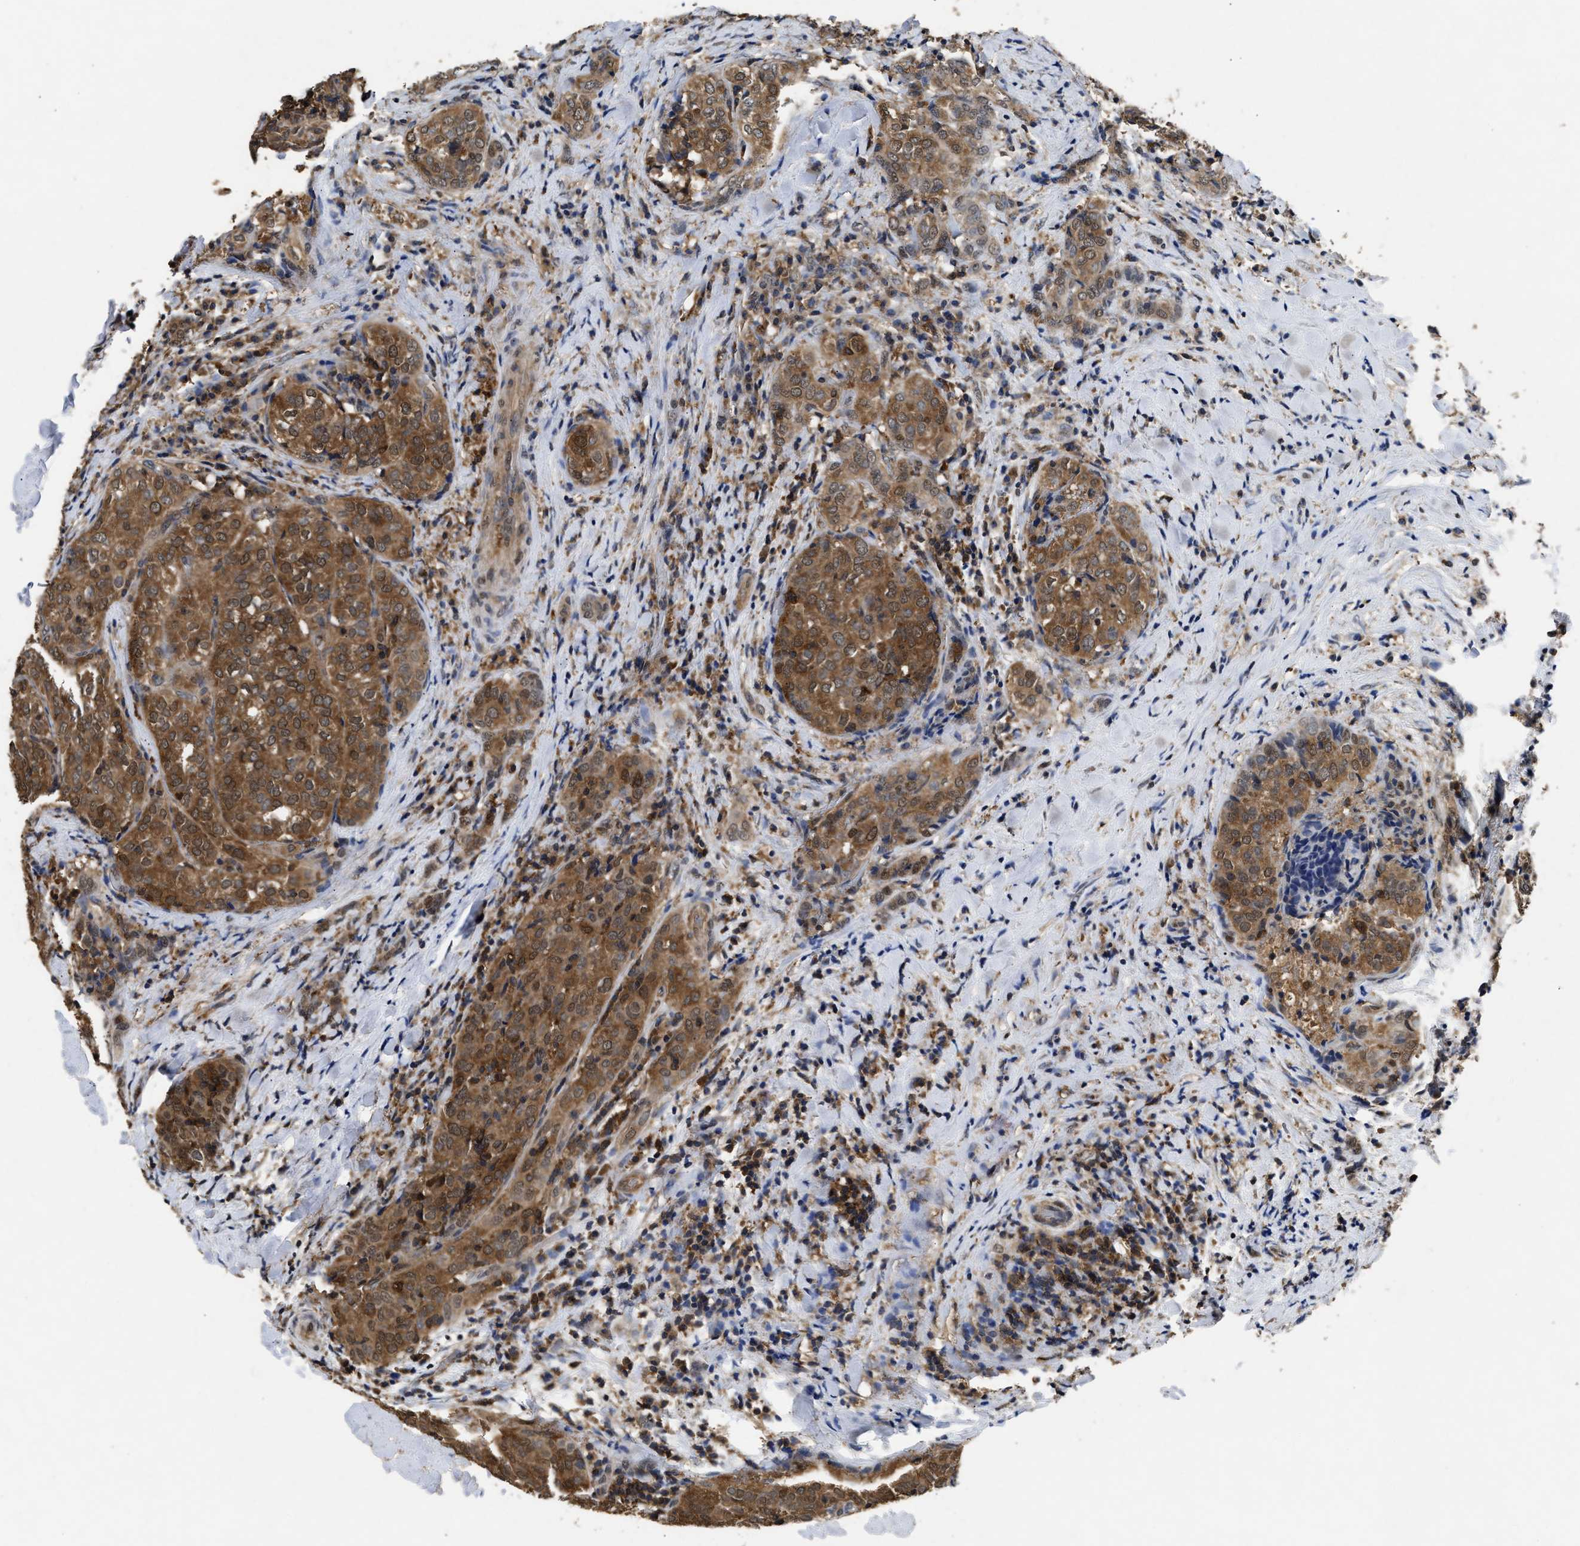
{"staining": {"intensity": "moderate", "quantity": ">75%", "location": "cytoplasmic/membranous"}, "tissue": "thyroid cancer", "cell_type": "Tumor cells", "image_type": "cancer", "snomed": [{"axis": "morphology", "description": "Normal tissue, NOS"}, {"axis": "morphology", "description": "Papillary adenocarcinoma, NOS"}, {"axis": "topography", "description": "Thyroid gland"}], "caption": "This photomicrograph exhibits immunohistochemistry staining of human thyroid papillary adenocarcinoma, with medium moderate cytoplasmic/membranous positivity in about >75% of tumor cells.", "gene": "ACAT2", "patient": {"sex": "female", "age": 30}}